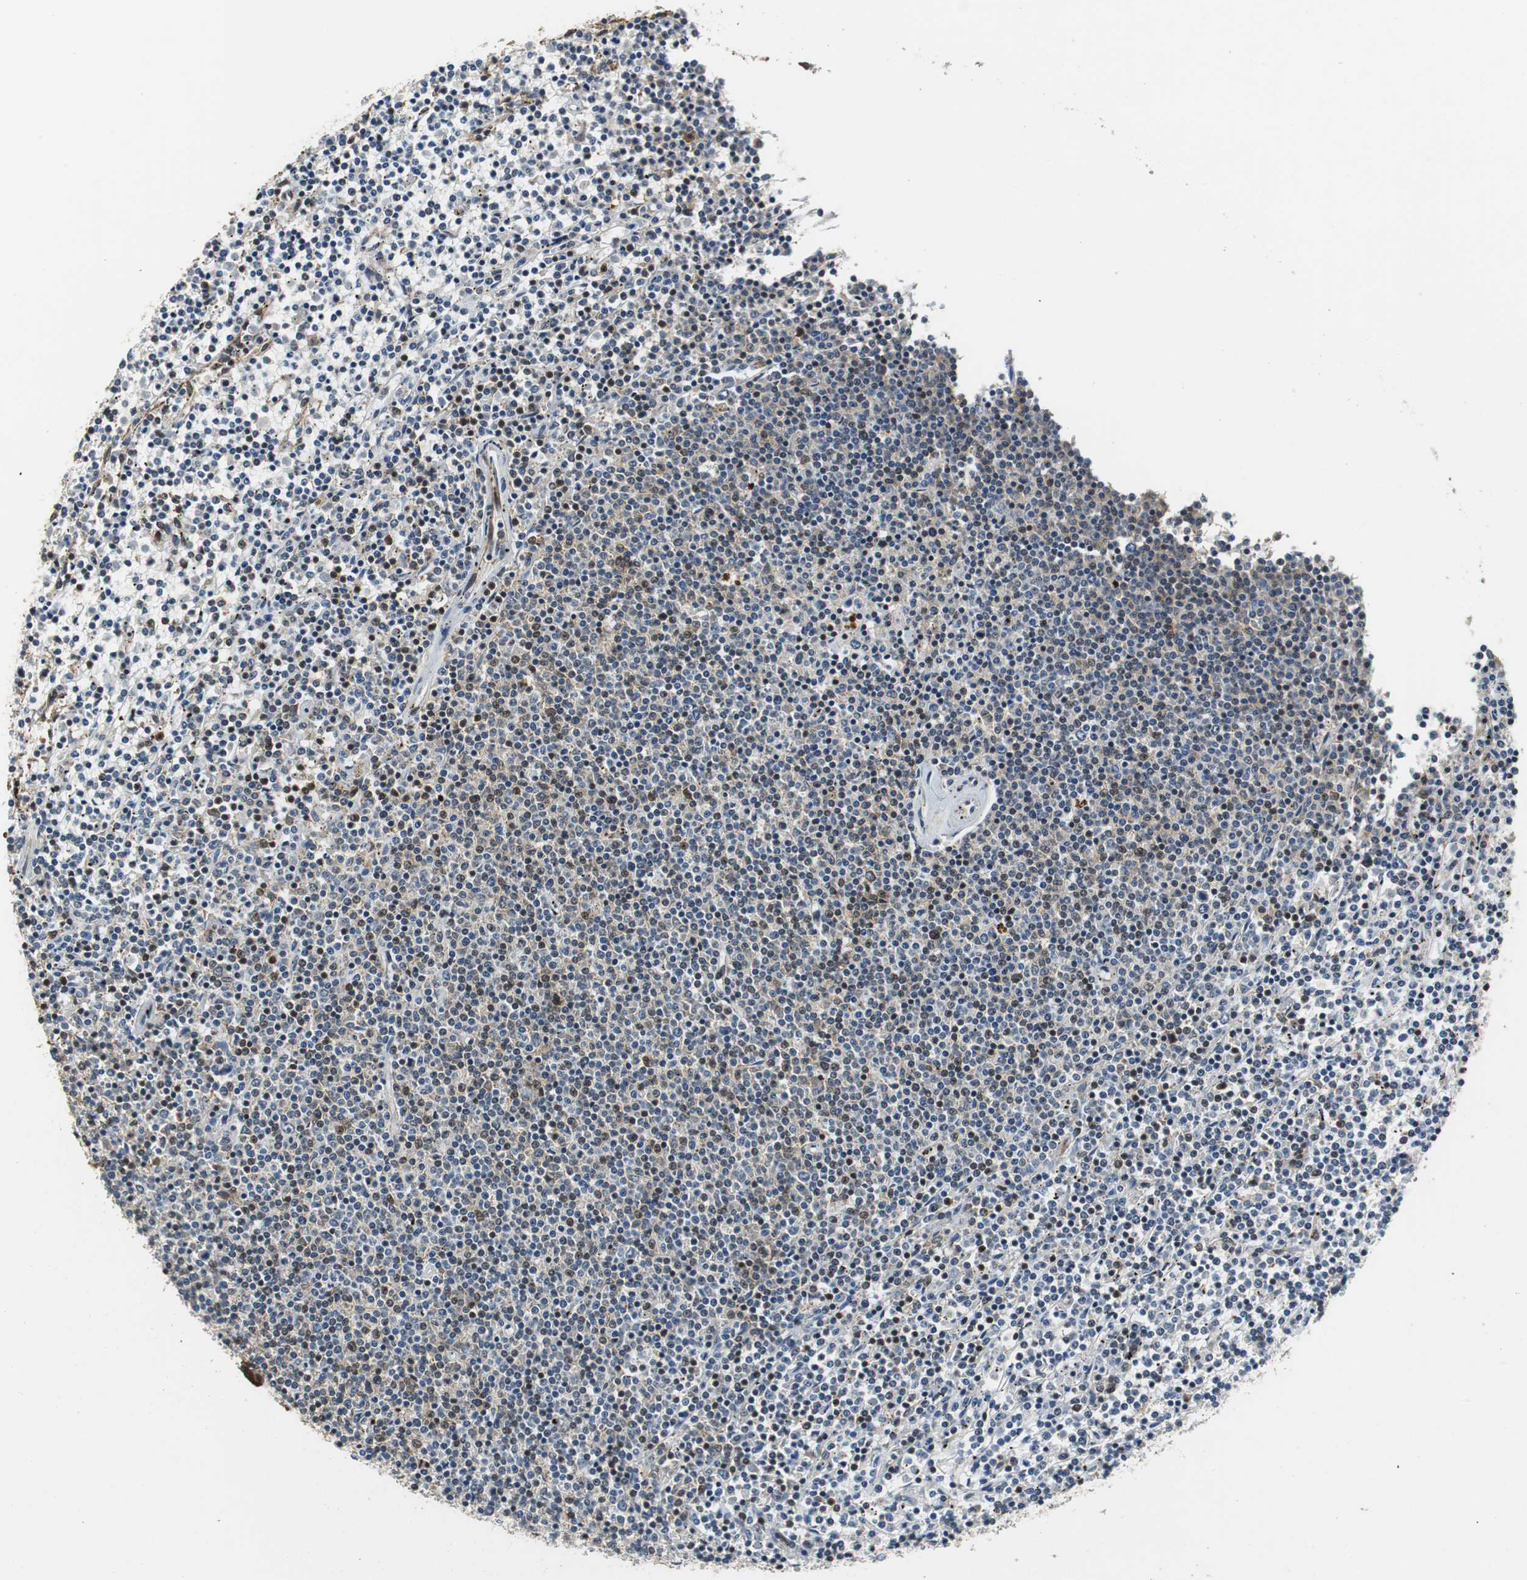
{"staining": {"intensity": "weak", "quantity": ">75%", "location": "cytoplasmic/membranous"}, "tissue": "lymphoma", "cell_type": "Tumor cells", "image_type": "cancer", "snomed": [{"axis": "morphology", "description": "Malignant lymphoma, non-Hodgkin's type, Low grade"}, {"axis": "topography", "description": "Spleen"}], "caption": "Lymphoma stained with DAB (3,3'-diaminobenzidine) immunohistochemistry demonstrates low levels of weak cytoplasmic/membranous positivity in about >75% of tumor cells.", "gene": "GSDMD", "patient": {"sex": "female", "age": 50}}